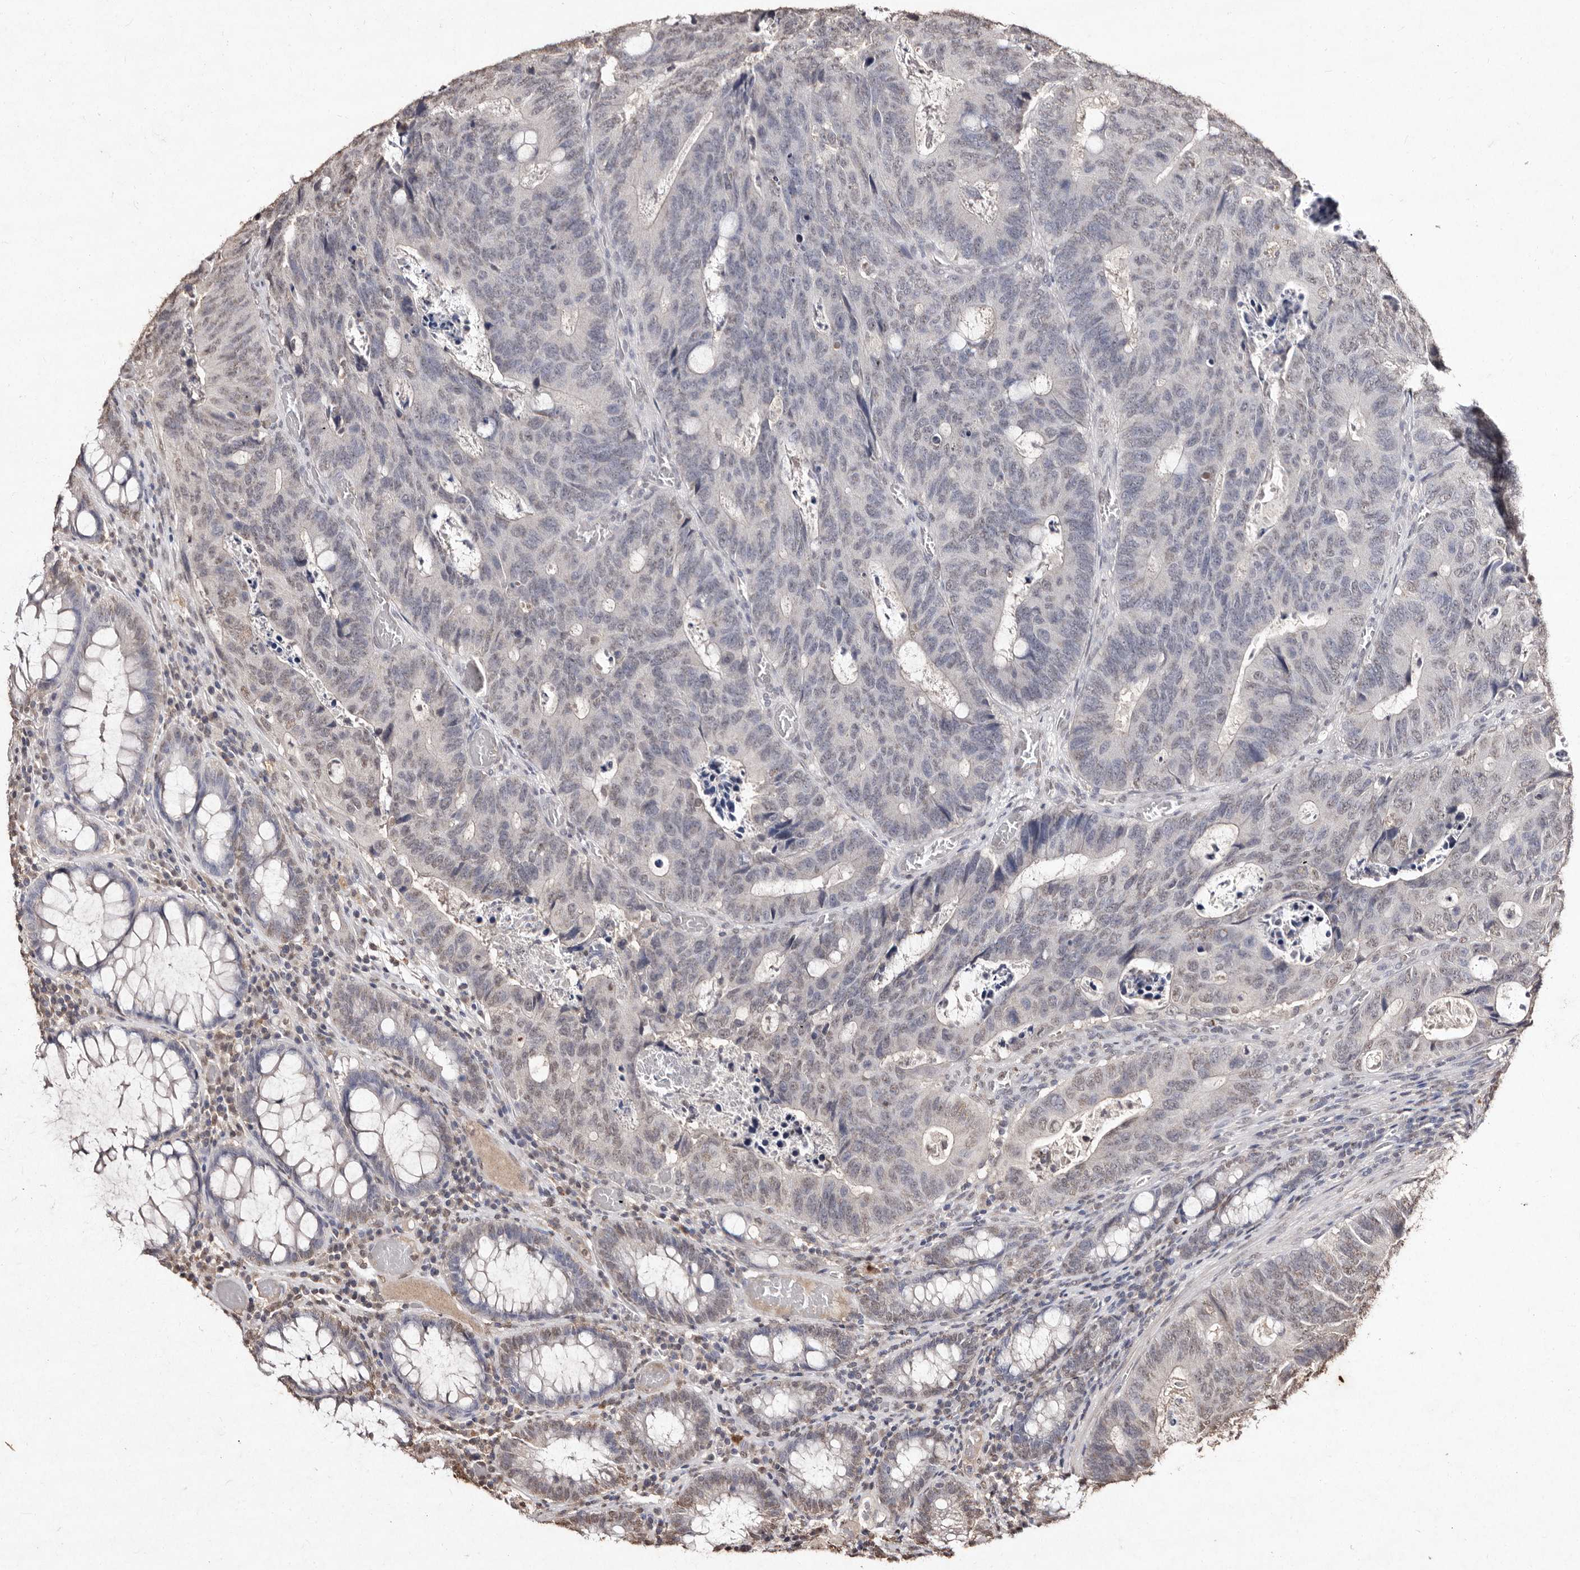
{"staining": {"intensity": "weak", "quantity": "25%-75%", "location": "nuclear"}, "tissue": "colorectal cancer", "cell_type": "Tumor cells", "image_type": "cancer", "snomed": [{"axis": "morphology", "description": "Adenocarcinoma, NOS"}, {"axis": "topography", "description": "Colon"}], "caption": "Colorectal cancer stained with a brown dye displays weak nuclear positive positivity in about 25%-75% of tumor cells.", "gene": "ERBB4", "patient": {"sex": "male", "age": 87}}